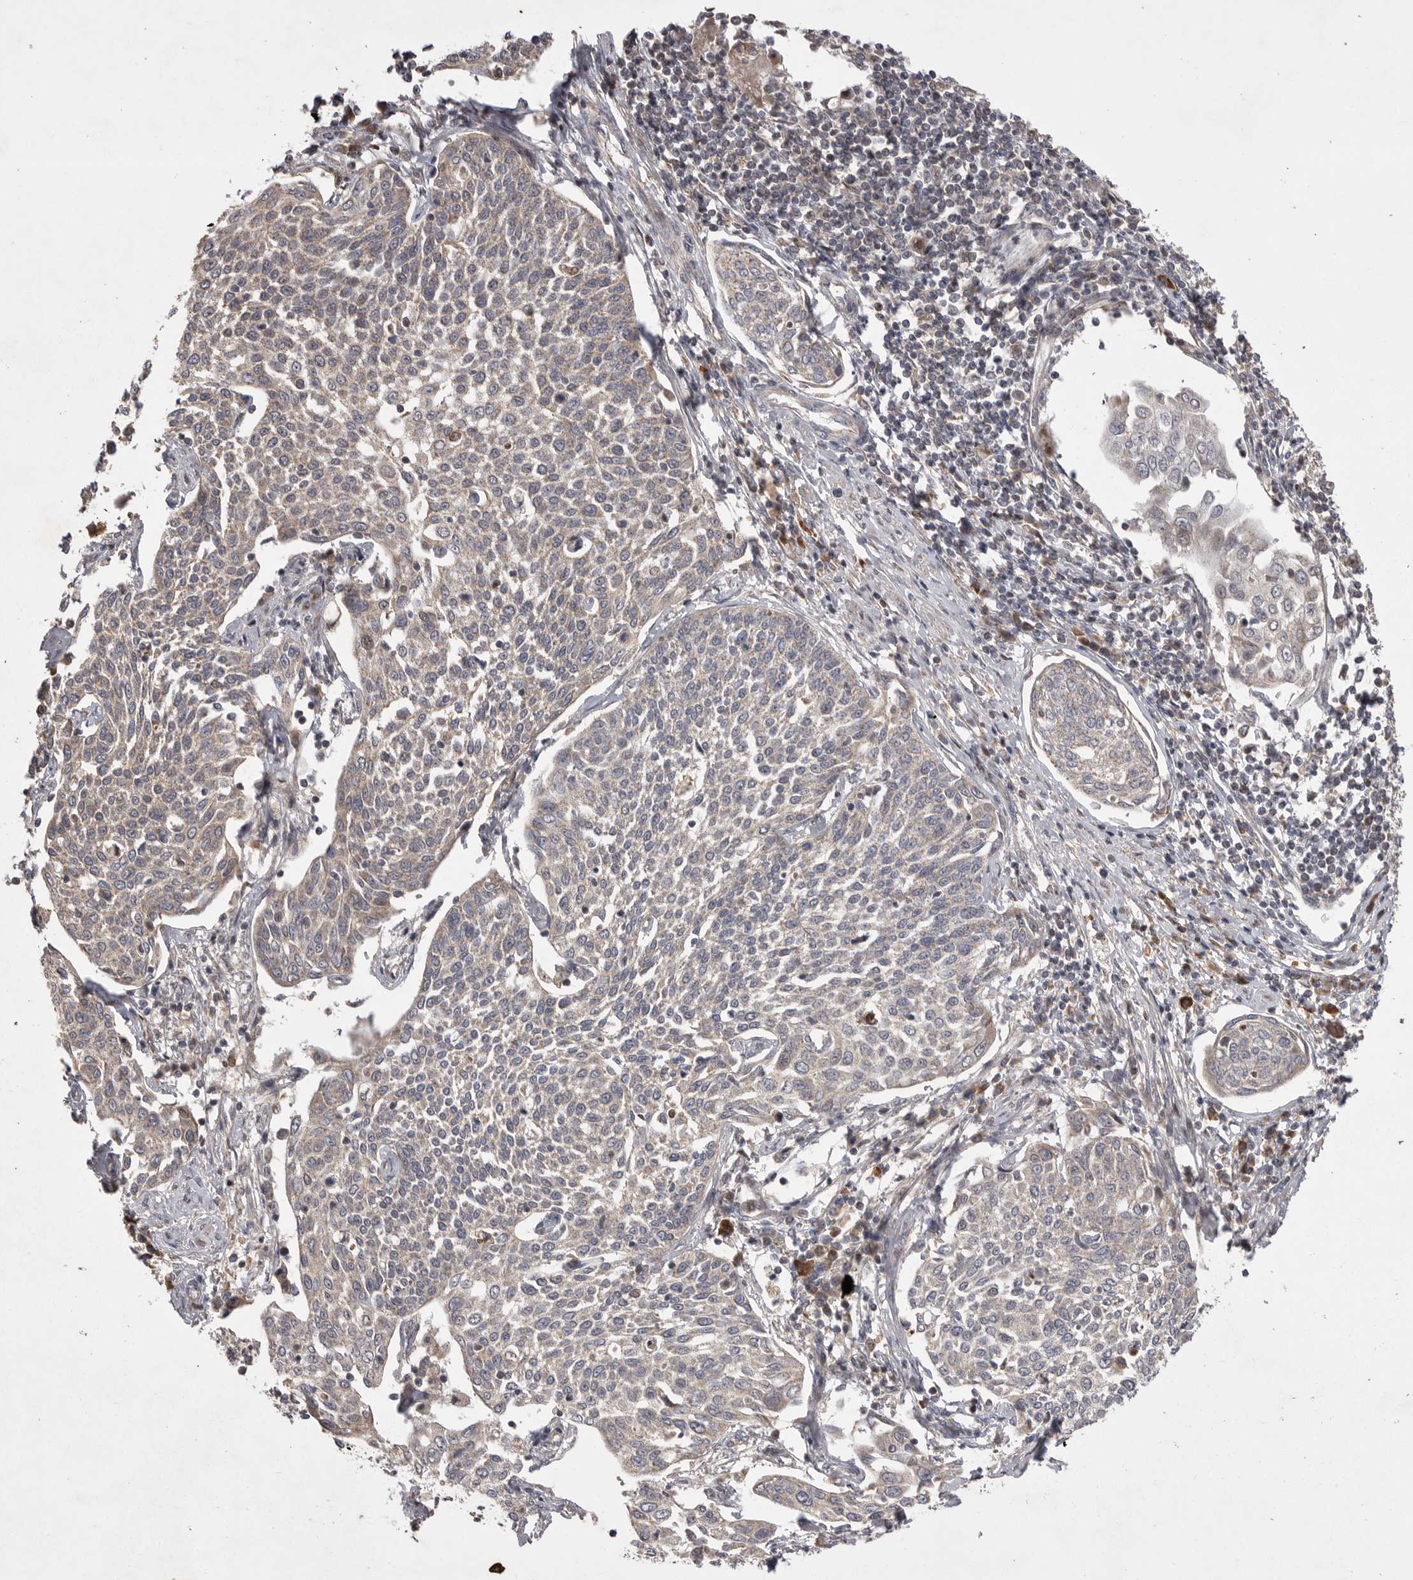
{"staining": {"intensity": "weak", "quantity": "<25%", "location": "cytoplasmic/membranous"}, "tissue": "cervical cancer", "cell_type": "Tumor cells", "image_type": "cancer", "snomed": [{"axis": "morphology", "description": "Squamous cell carcinoma, NOS"}, {"axis": "topography", "description": "Cervix"}], "caption": "Tumor cells are negative for protein expression in human cervical cancer.", "gene": "KYAT3", "patient": {"sex": "female", "age": 34}}